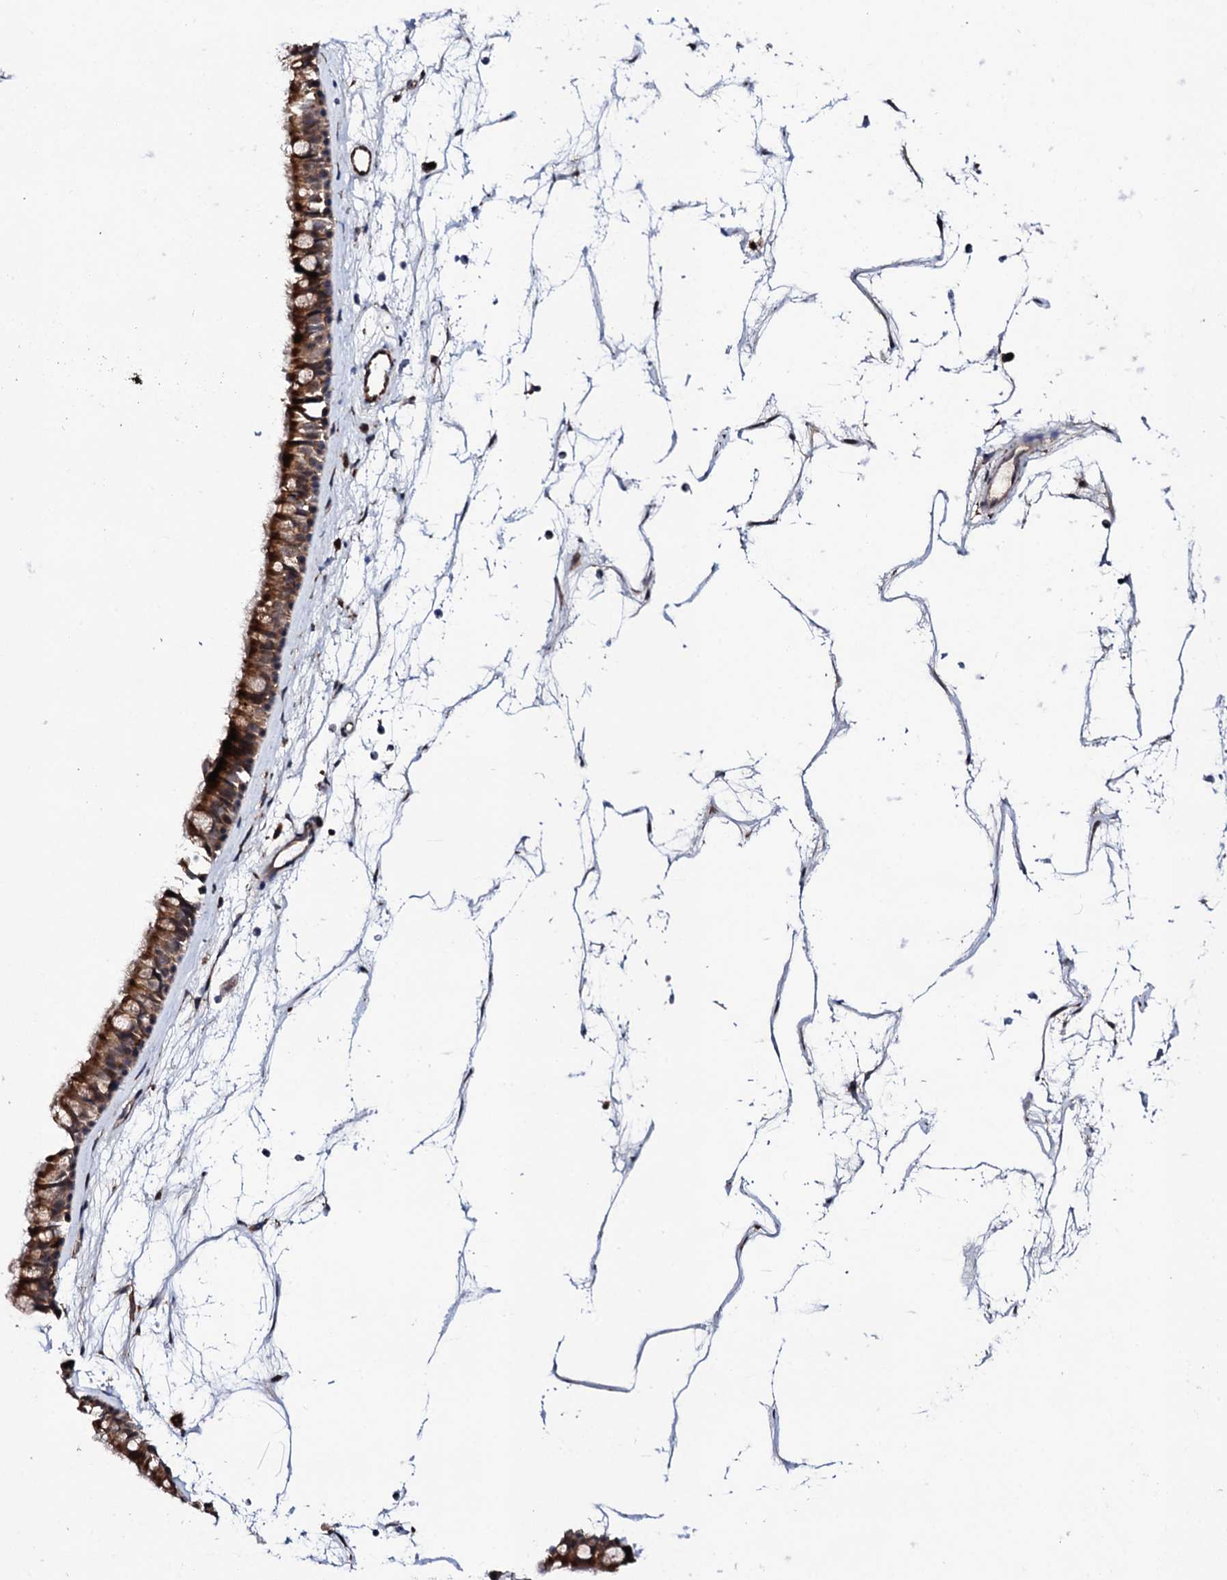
{"staining": {"intensity": "strong", "quantity": ">75%", "location": "cytoplasmic/membranous"}, "tissue": "nasopharynx", "cell_type": "Respiratory epithelial cells", "image_type": "normal", "snomed": [{"axis": "morphology", "description": "Normal tissue, NOS"}, {"axis": "topography", "description": "Nasopharynx"}], "caption": "Respiratory epithelial cells exhibit strong cytoplasmic/membranous positivity in about >75% of cells in unremarkable nasopharynx.", "gene": "MTIF3", "patient": {"sex": "male", "age": 64}}